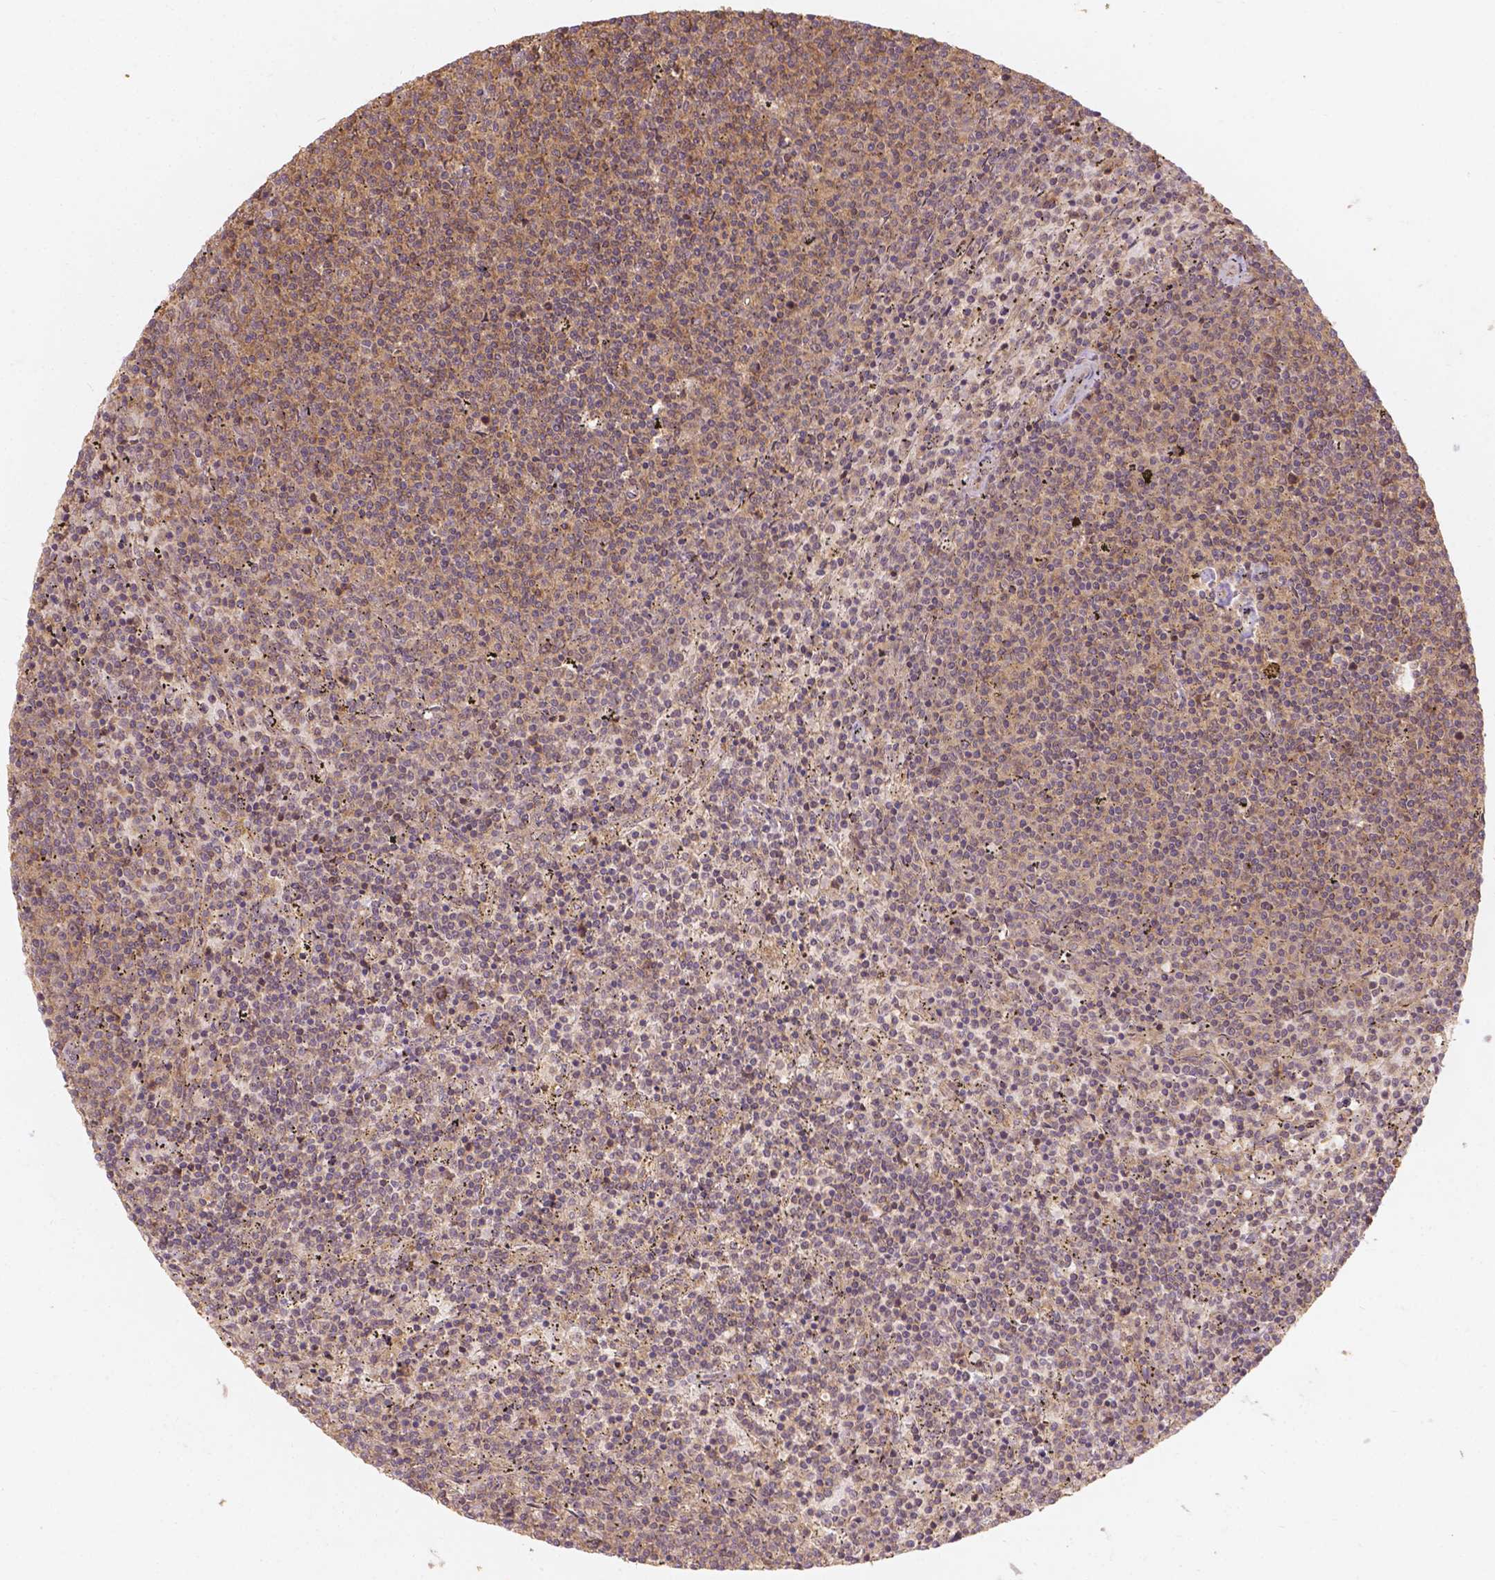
{"staining": {"intensity": "weak", "quantity": ">75%", "location": "cytoplasmic/membranous"}, "tissue": "lymphoma", "cell_type": "Tumor cells", "image_type": "cancer", "snomed": [{"axis": "morphology", "description": "Malignant lymphoma, non-Hodgkin's type, Low grade"}, {"axis": "topography", "description": "Spleen"}], "caption": "A photomicrograph showing weak cytoplasmic/membranous staining in approximately >75% of tumor cells in lymphoma, as visualized by brown immunohistochemical staining.", "gene": "XPR1", "patient": {"sex": "female", "age": 50}}